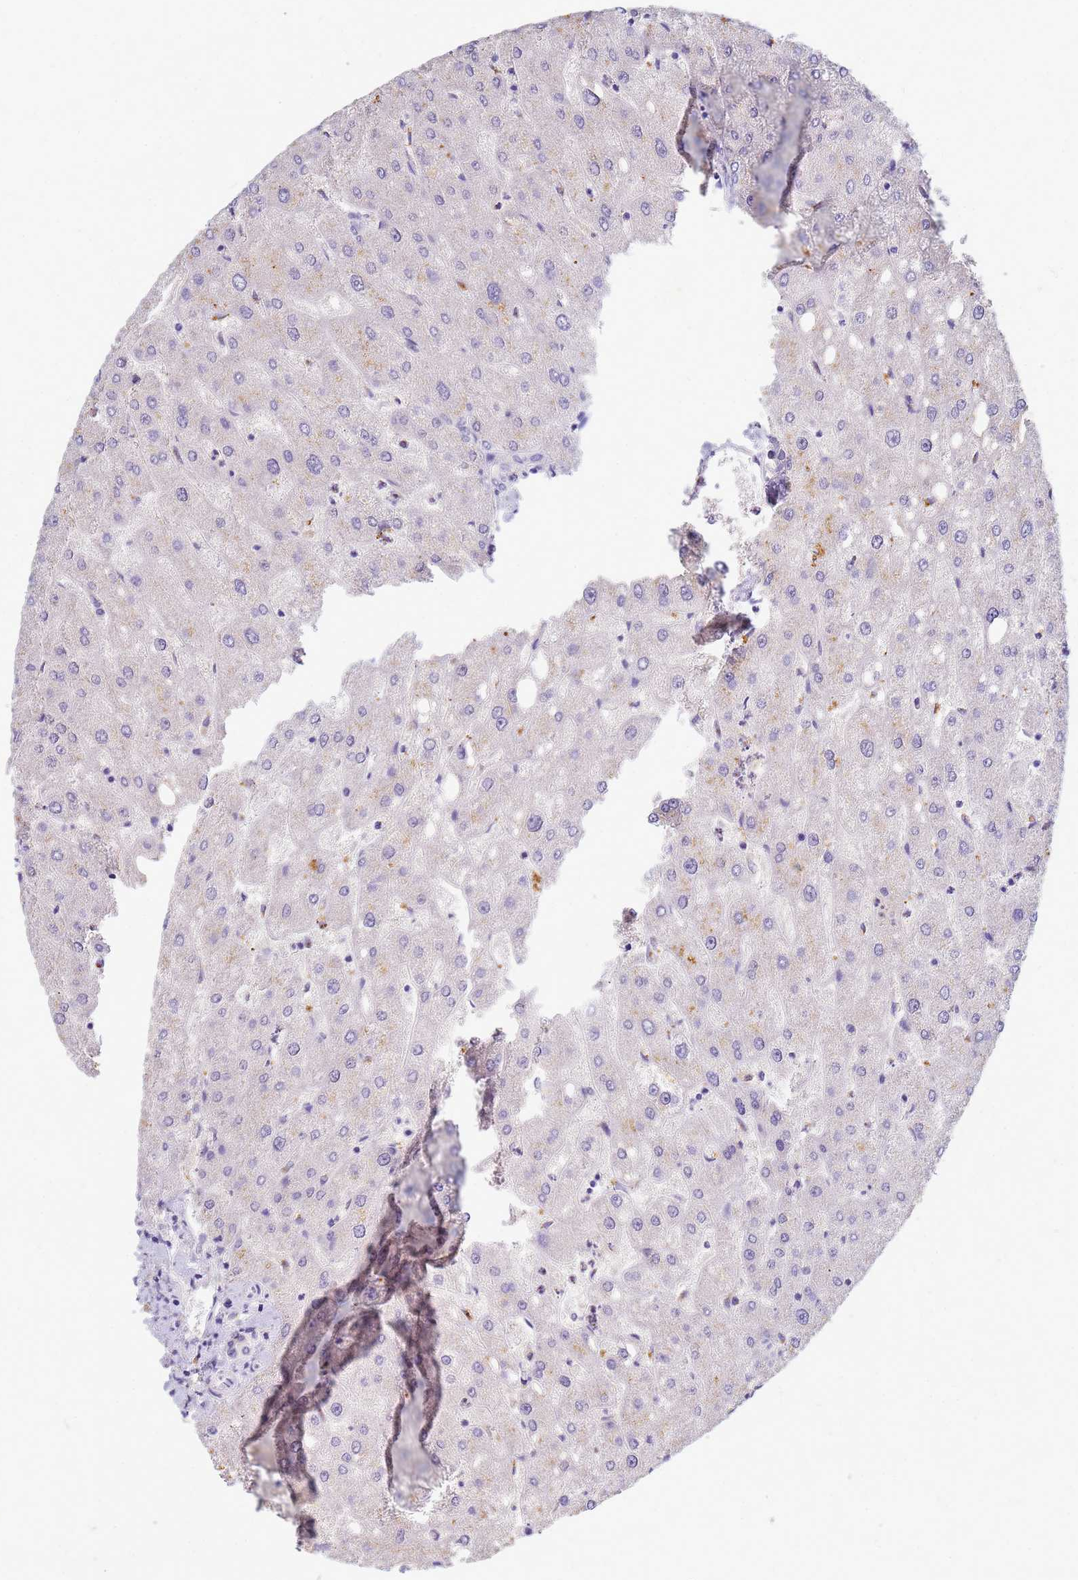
{"staining": {"intensity": "negative", "quantity": "none", "location": "none"}, "tissue": "liver", "cell_type": "Cholangiocytes", "image_type": "normal", "snomed": [{"axis": "morphology", "description": "Normal tissue, NOS"}, {"axis": "topography", "description": "Liver"}], "caption": "The photomicrograph exhibits no staining of cholangiocytes in benign liver.", "gene": "B3GNT8", "patient": {"sex": "male", "age": 67}}